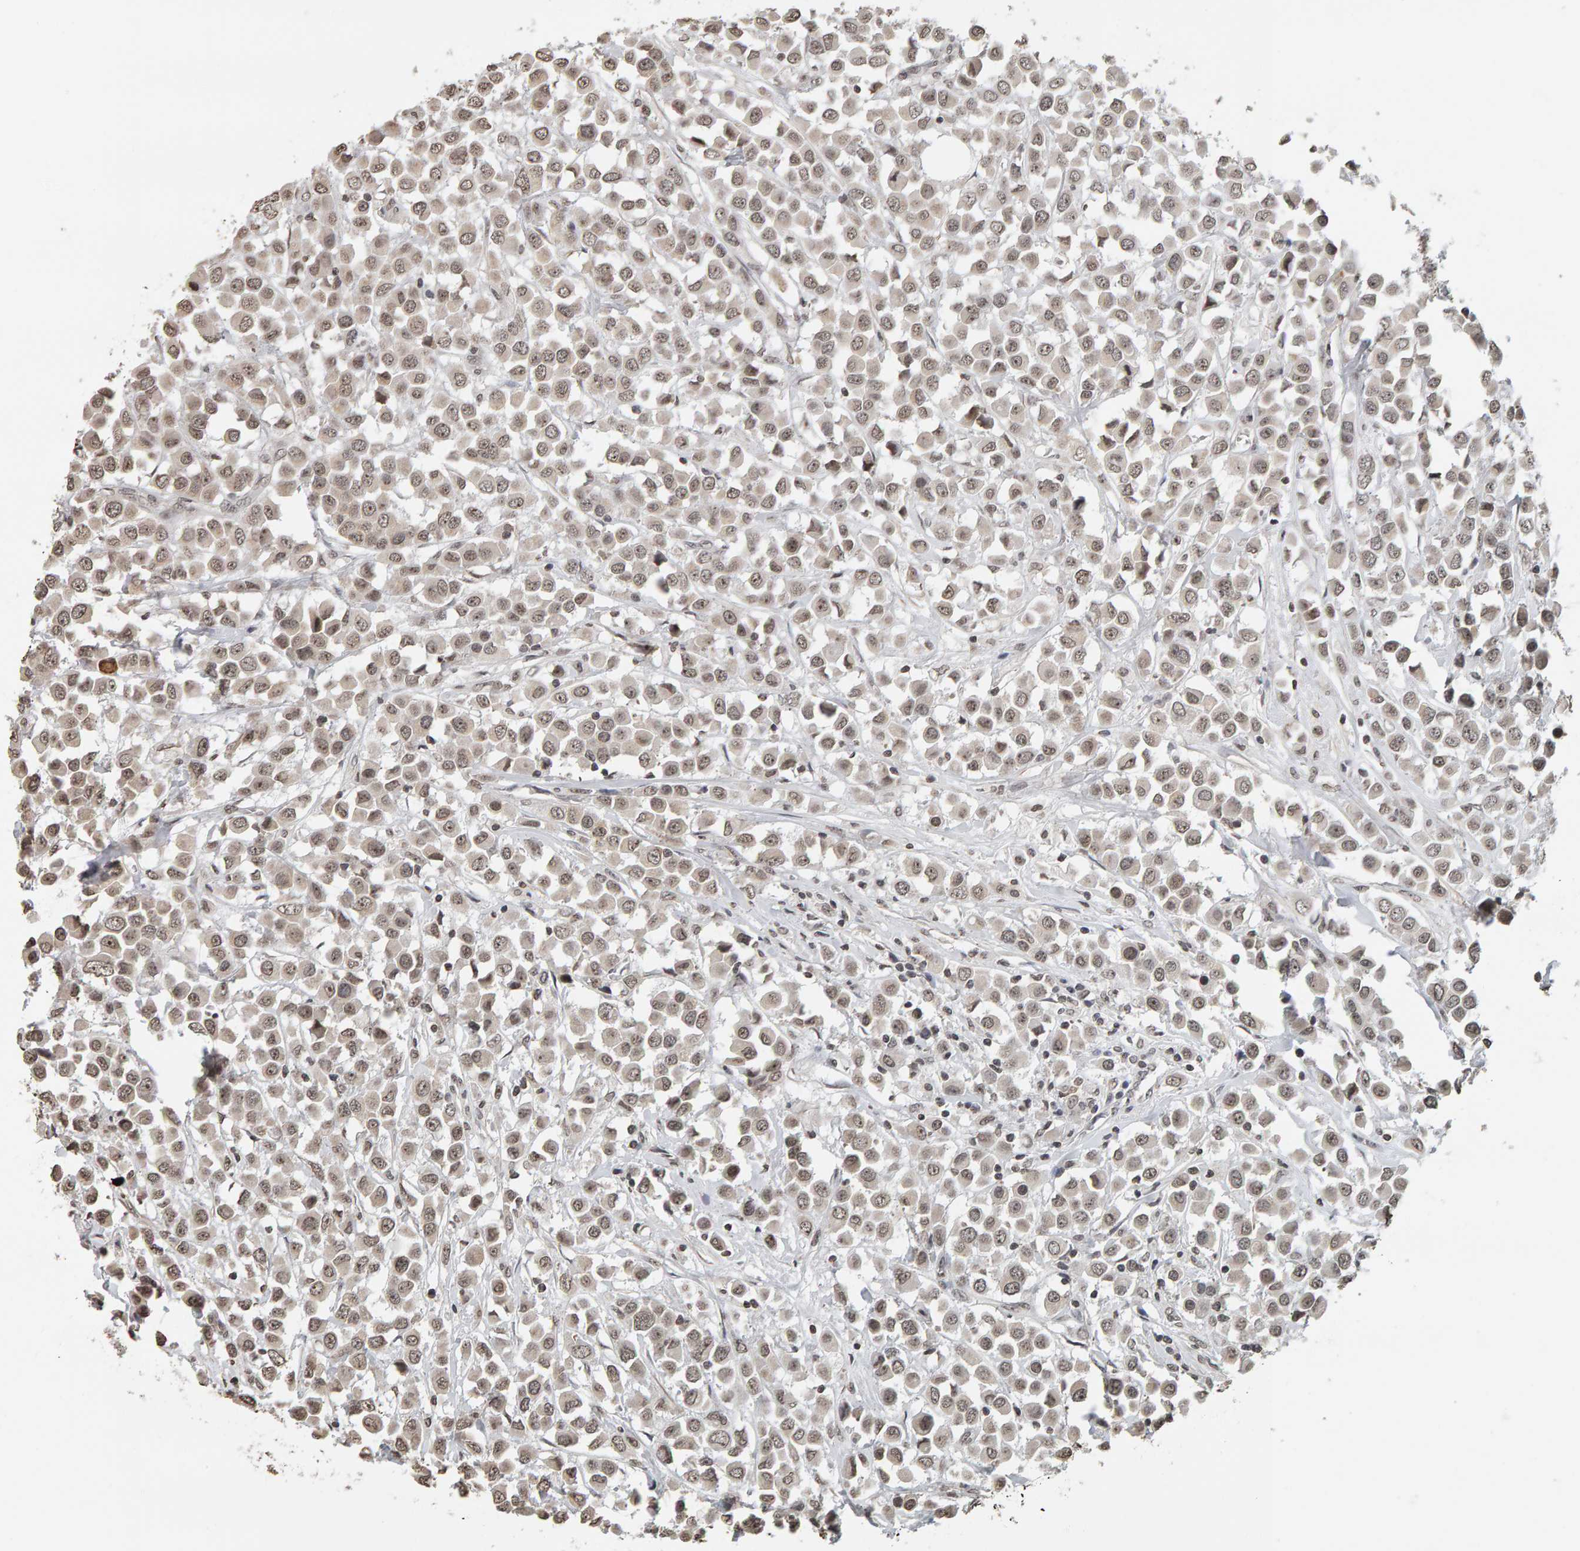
{"staining": {"intensity": "weak", "quantity": ">75%", "location": "nuclear"}, "tissue": "breast cancer", "cell_type": "Tumor cells", "image_type": "cancer", "snomed": [{"axis": "morphology", "description": "Duct carcinoma"}, {"axis": "topography", "description": "Breast"}], "caption": "A micrograph of infiltrating ductal carcinoma (breast) stained for a protein displays weak nuclear brown staining in tumor cells.", "gene": "AFF4", "patient": {"sex": "female", "age": 61}}